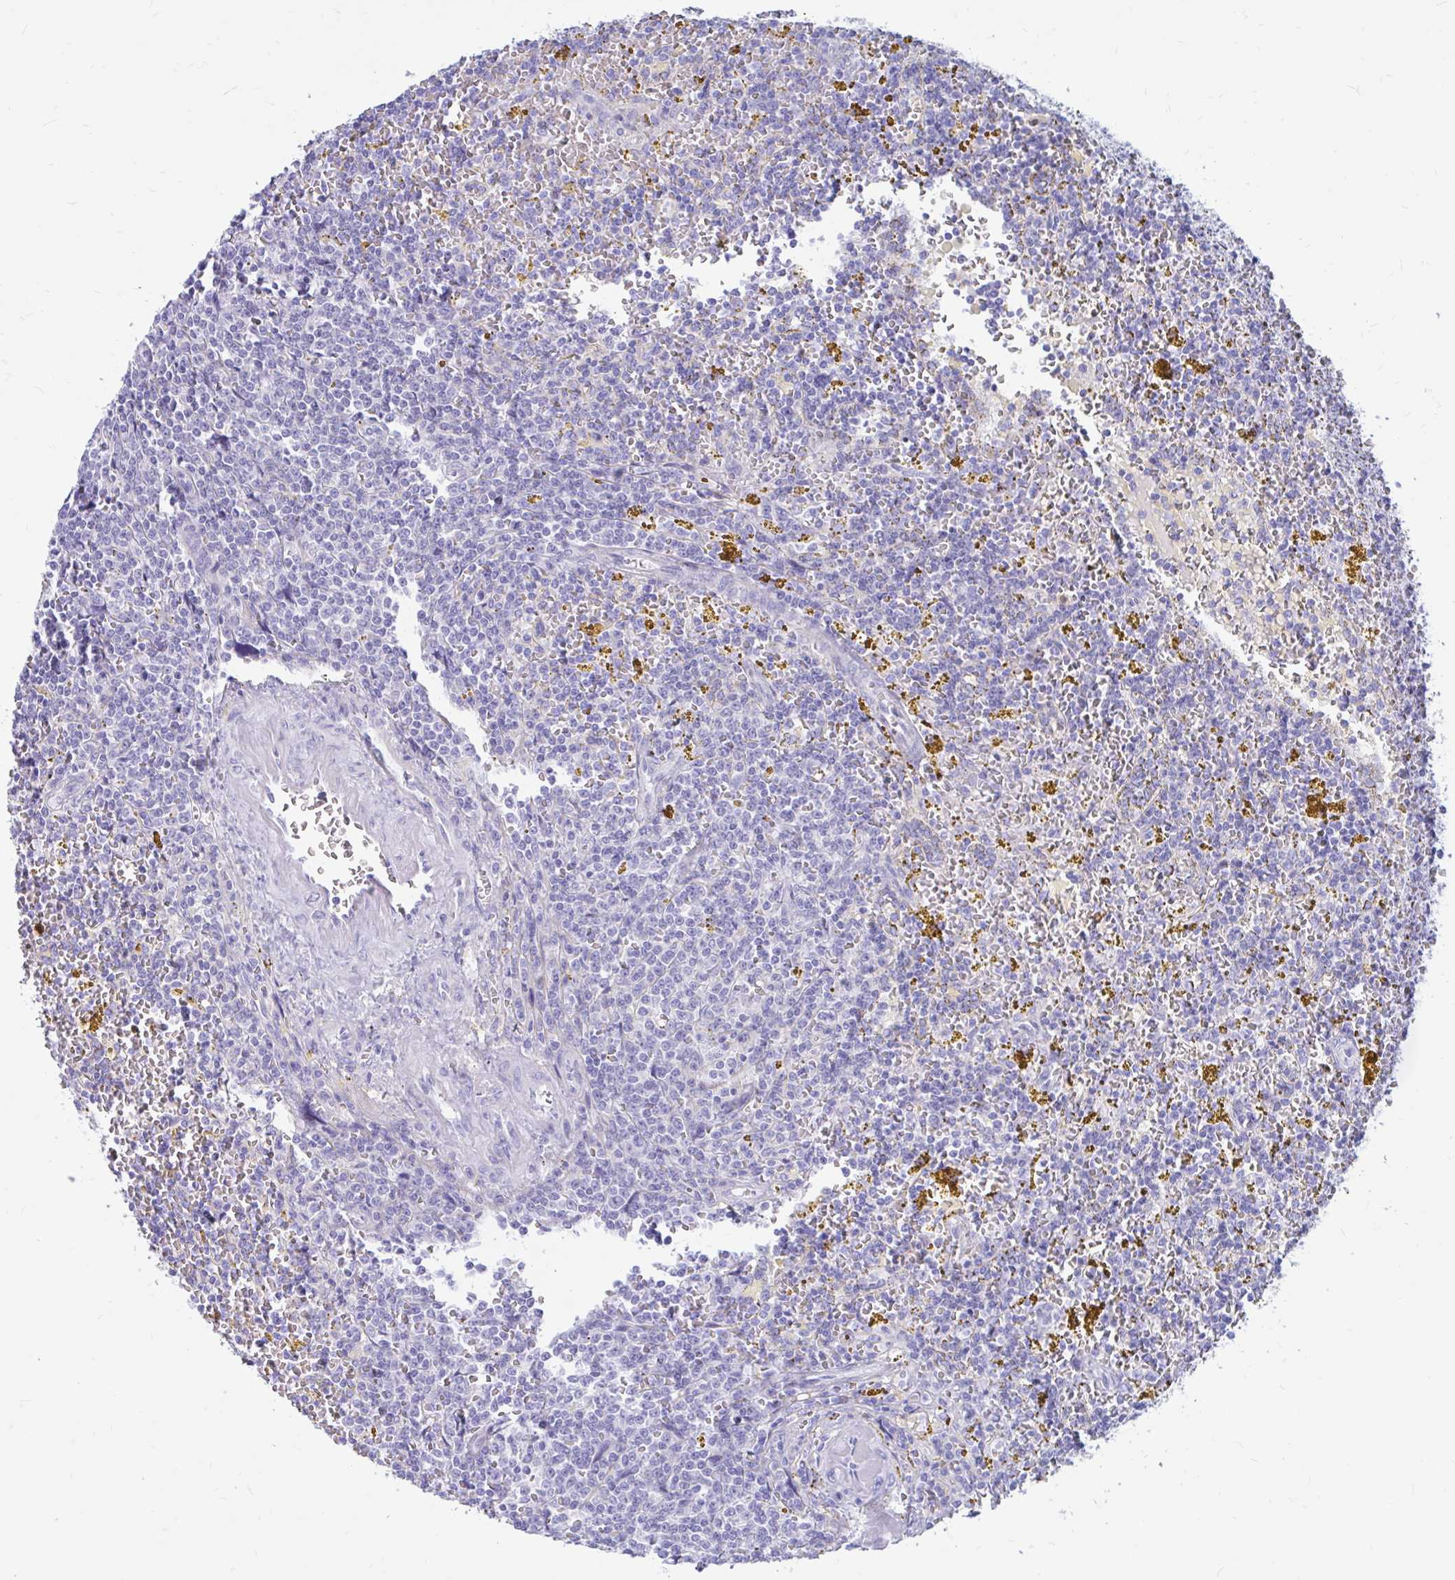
{"staining": {"intensity": "negative", "quantity": "none", "location": "none"}, "tissue": "lymphoma", "cell_type": "Tumor cells", "image_type": "cancer", "snomed": [{"axis": "morphology", "description": "Malignant lymphoma, non-Hodgkin's type, Low grade"}, {"axis": "topography", "description": "Spleen"}, {"axis": "topography", "description": "Lymph node"}], "caption": "Lymphoma stained for a protein using IHC reveals no staining tumor cells.", "gene": "IGSF5", "patient": {"sex": "female", "age": 66}}